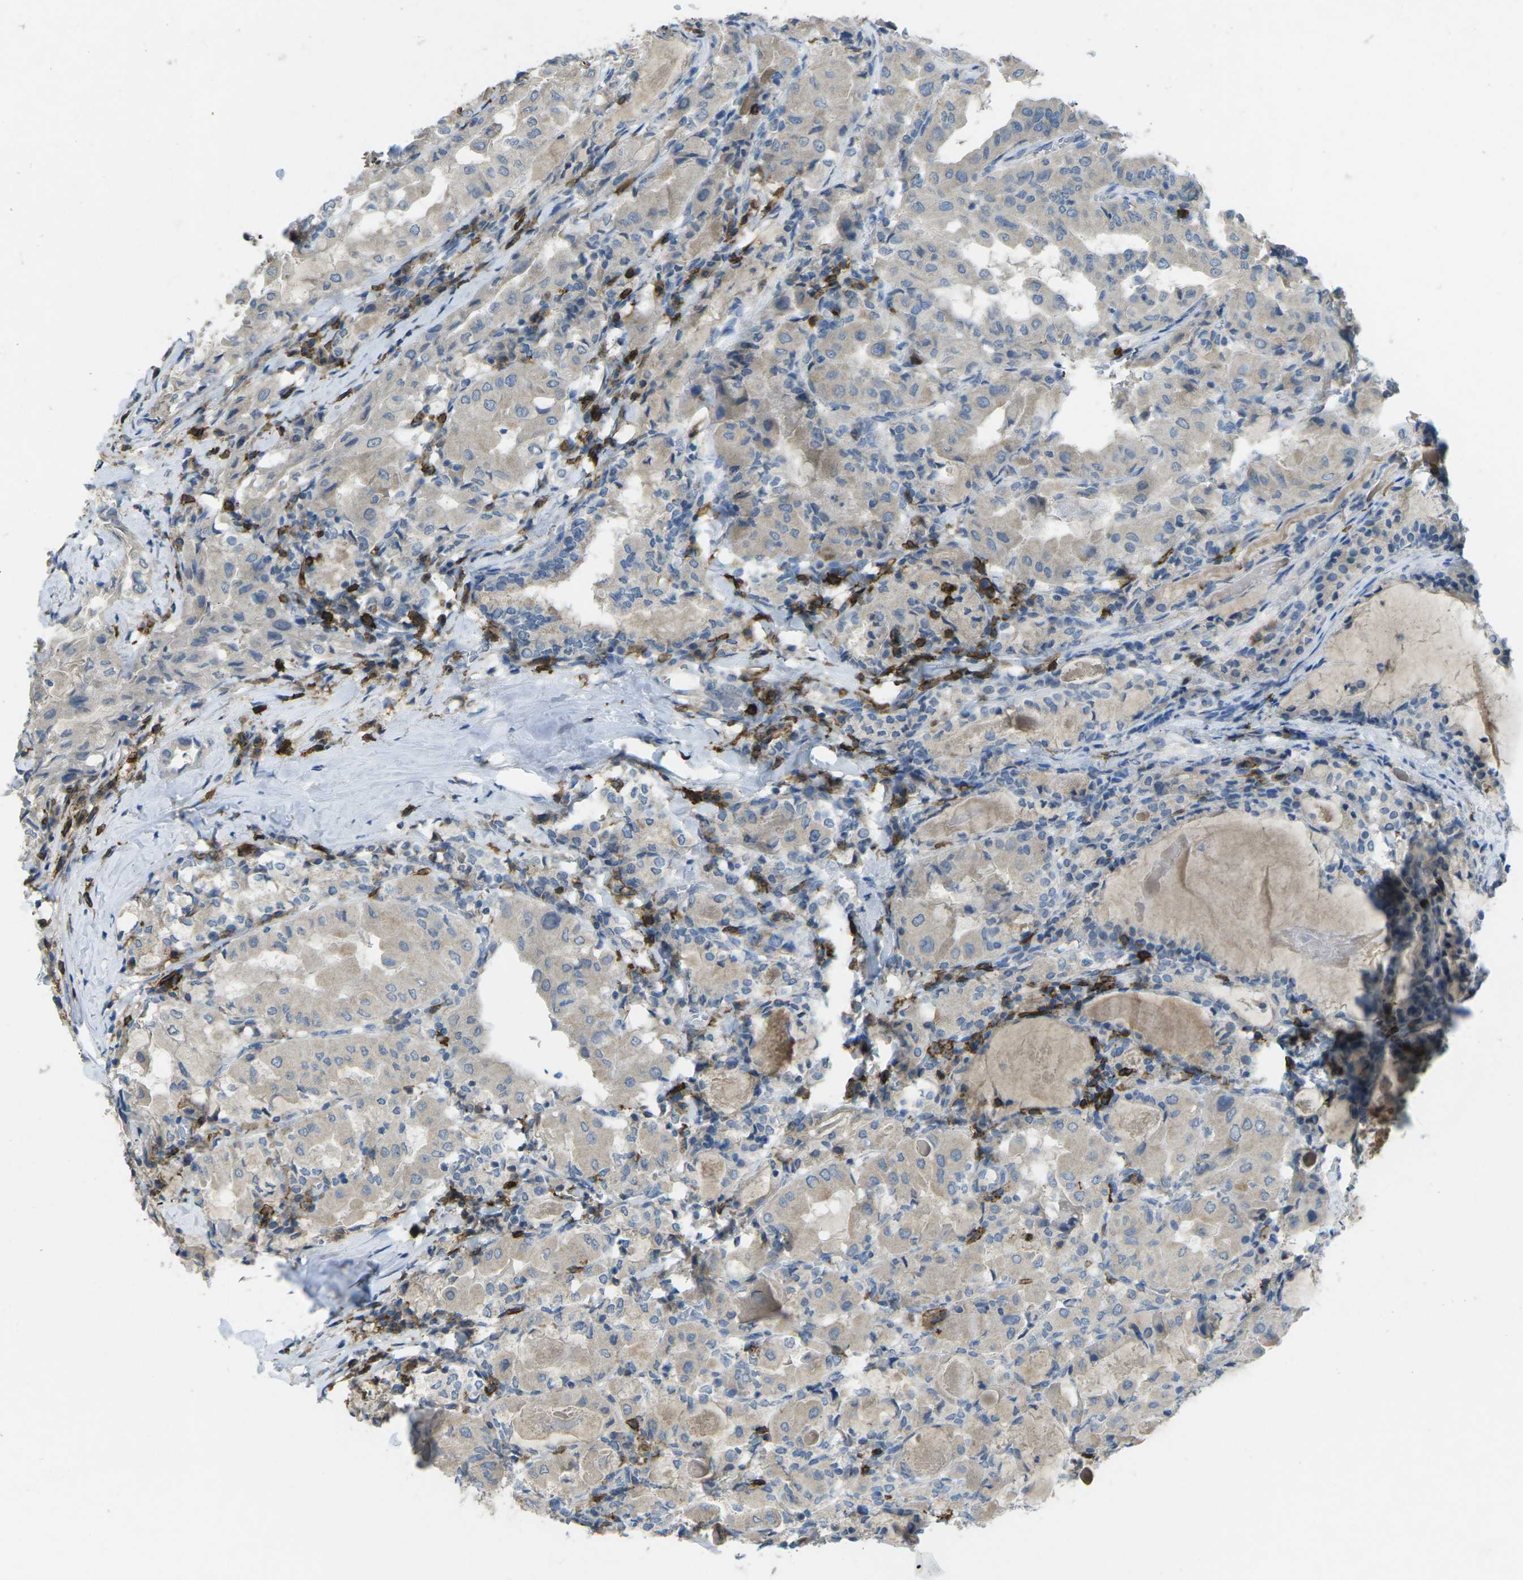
{"staining": {"intensity": "negative", "quantity": "none", "location": "none"}, "tissue": "thyroid cancer", "cell_type": "Tumor cells", "image_type": "cancer", "snomed": [{"axis": "morphology", "description": "Papillary adenocarcinoma, NOS"}, {"axis": "topography", "description": "Thyroid gland"}], "caption": "IHC of papillary adenocarcinoma (thyroid) shows no staining in tumor cells.", "gene": "CD19", "patient": {"sex": "female", "age": 42}}